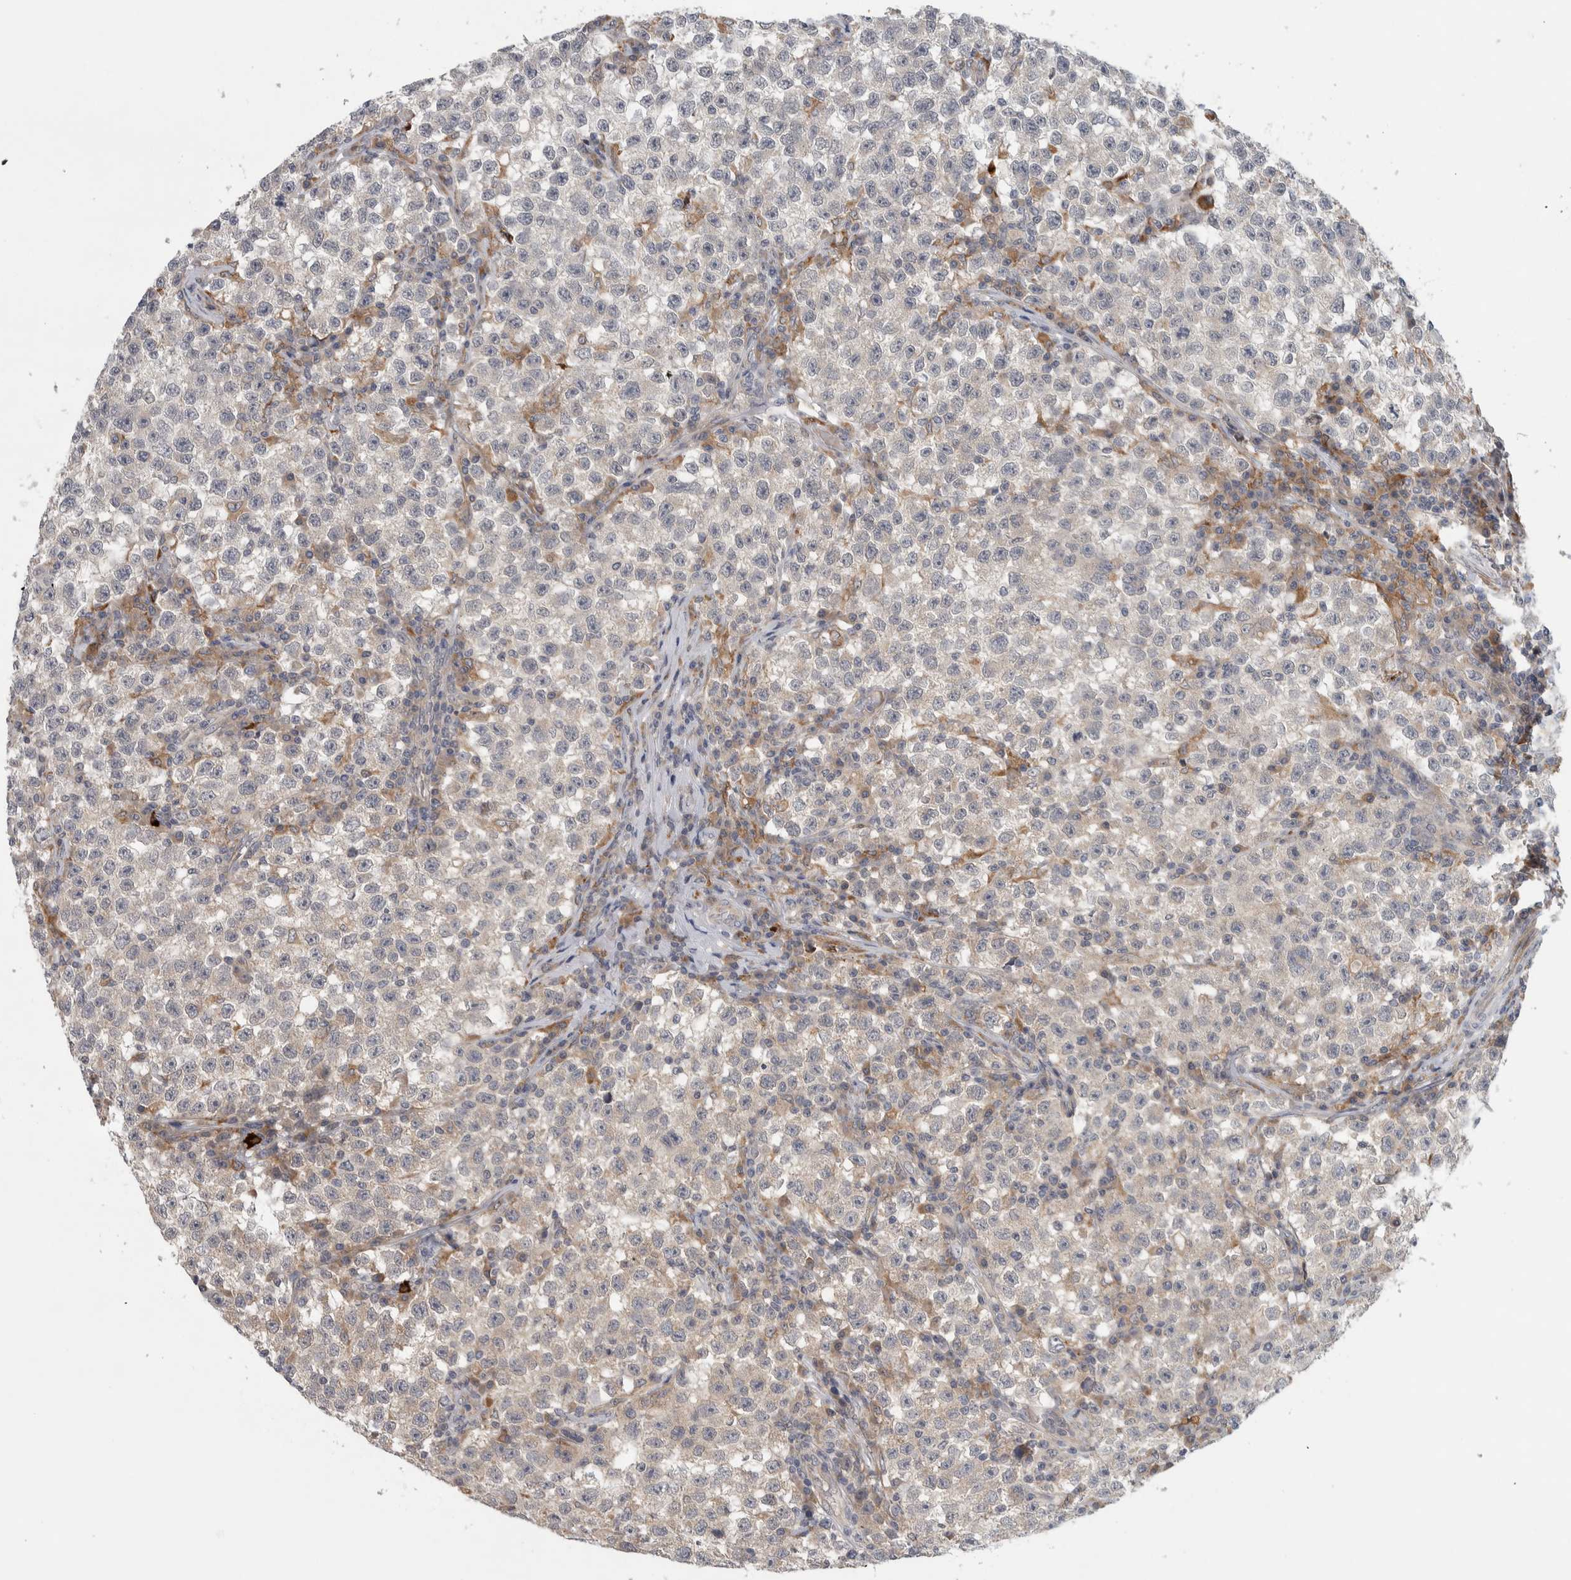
{"staining": {"intensity": "negative", "quantity": "none", "location": "none"}, "tissue": "testis cancer", "cell_type": "Tumor cells", "image_type": "cancer", "snomed": [{"axis": "morphology", "description": "Seminoma, NOS"}, {"axis": "topography", "description": "Testis"}], "caption": "Tumor cells show no significant protein staining in seminoma (testis). (DAB (3,3'-diaminobenzidine) immunohistochemistry (IHC) with hematoxylin counter stain).", "gene": "ADPRM", "patient": {"sex": "male", "age": 22}}